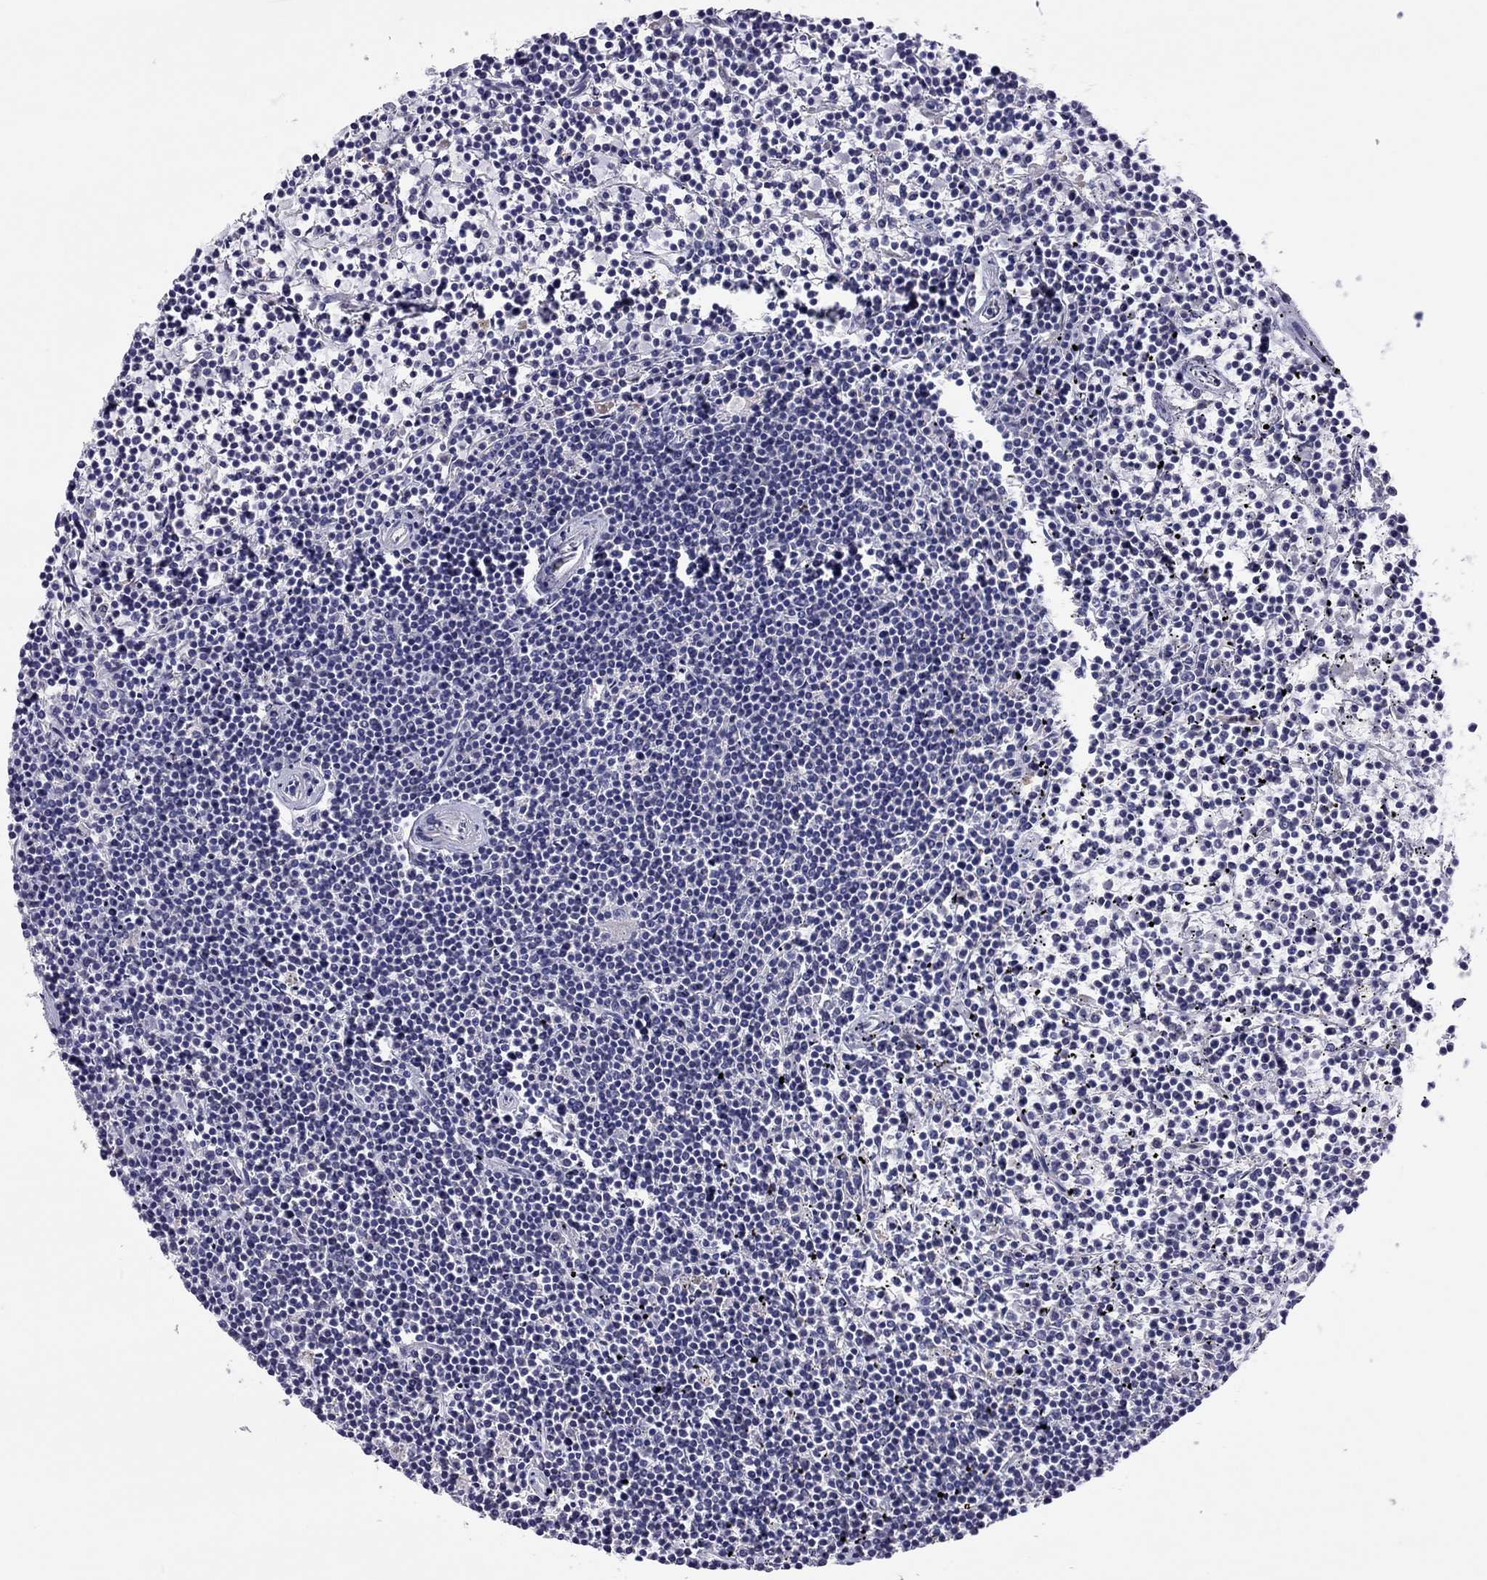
{"staining": {"intensity": "negative", "quantity": "none", "location": "none"}, "tissue": "lymphoma", "cell_type": "Tumor cells", "image_type": "cancer", "snomed": [{"axis": "morphology", "description": "Malignant lymphoma, non-Hodgkin's type, Low grade"}, {"axis": "topography", "description": "Spleen"}], "caption": "A histopathology image of human lymphoma is negative for staining in tumor cells.", "gene": "ADORA2A", "patient": {"sex": "female", "age": 19}}